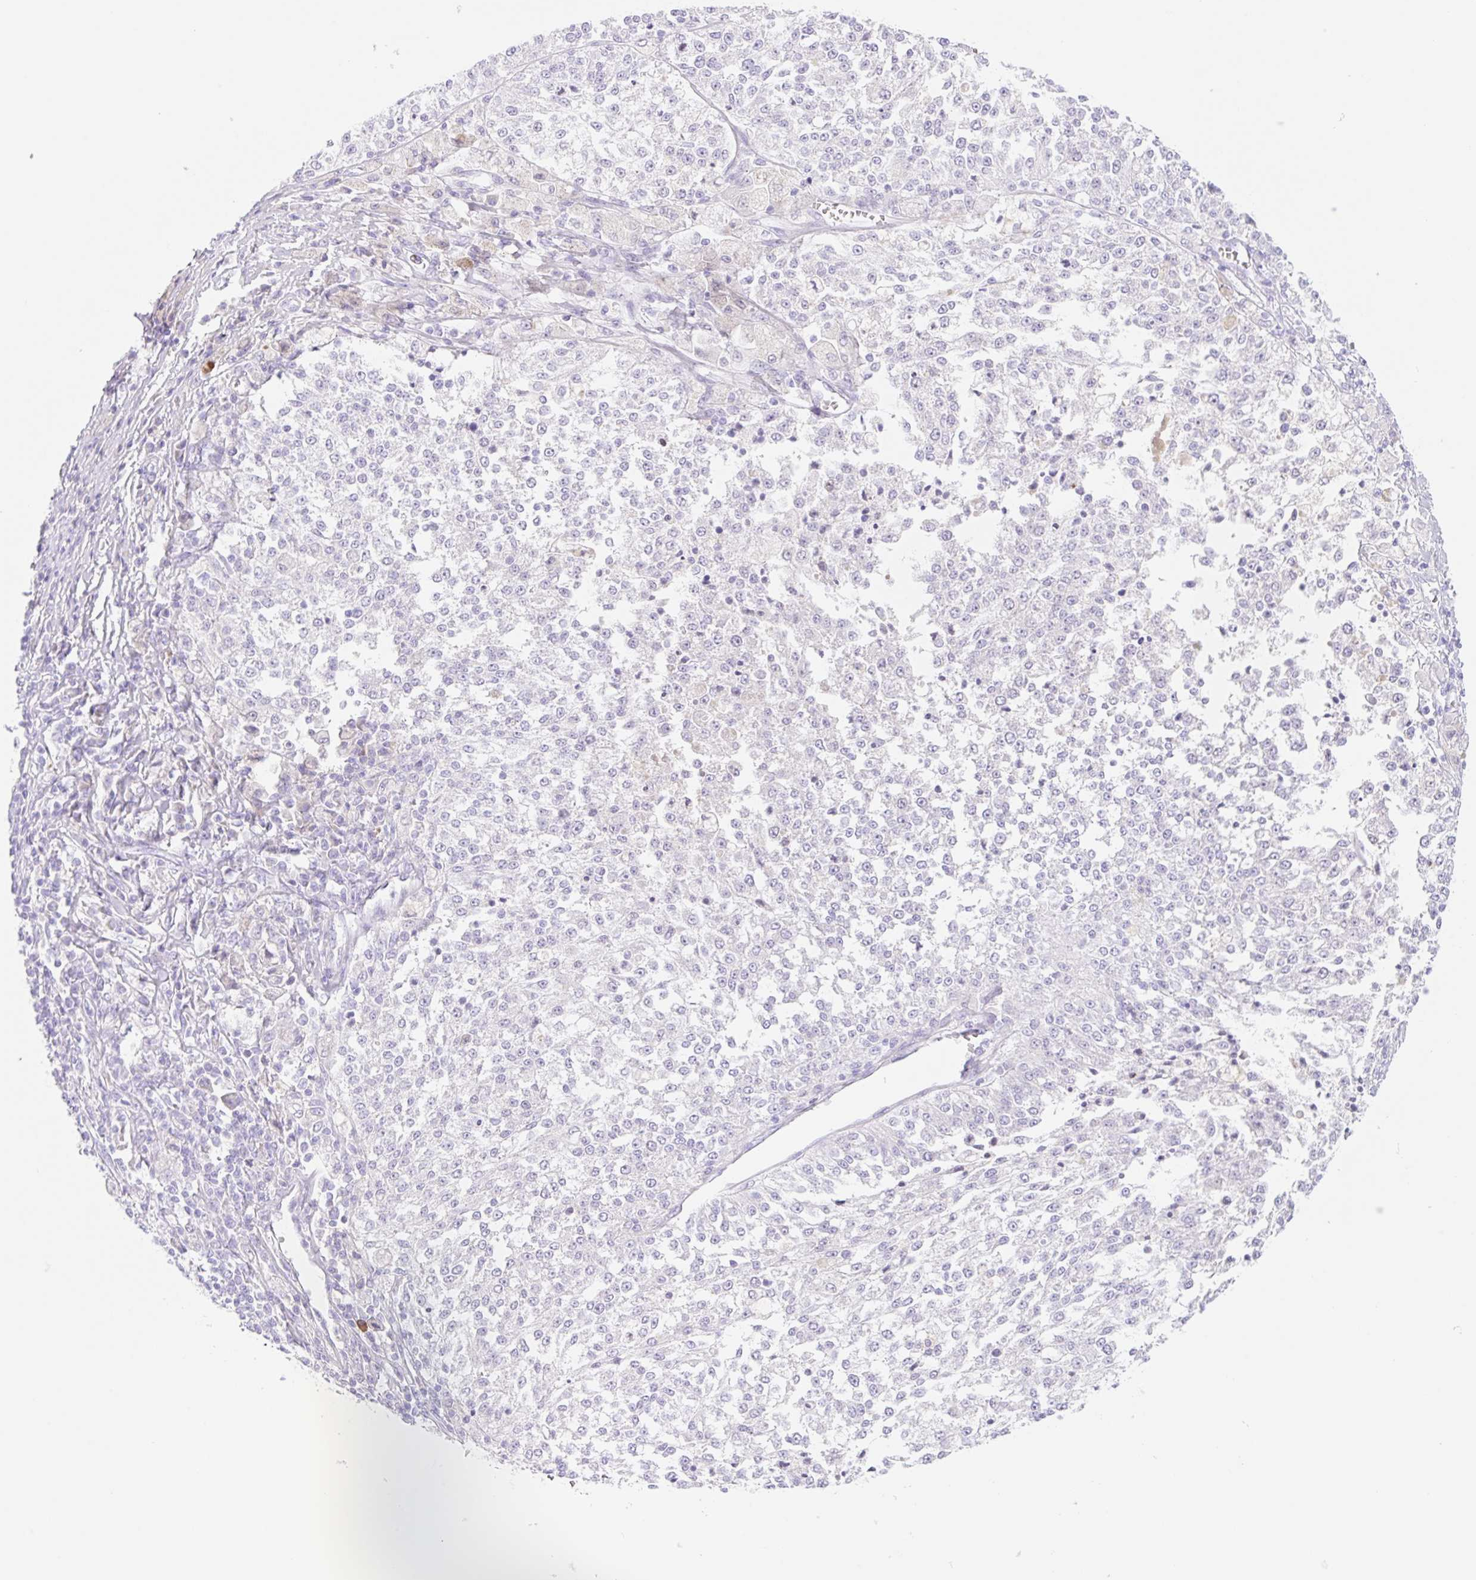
{"staining": {"intensity": "negative", "quantity": "none", "location": "none"}, "tissue": "melanoma", "cell_type": "Tumor cells", "image_type": "cancer", "snomed": [{"axis": "morphology", "description": "Malignant melanoma, NOS"}, {"axis": "topography", "description": "Skin"}], "caption": "IHC photomicrograph of human malignant melanoma stained for a protein (brown), which shows no positivity in tumor cells.", "gene": "KLK8", "patient": {"sex": "female", "age": 64}}